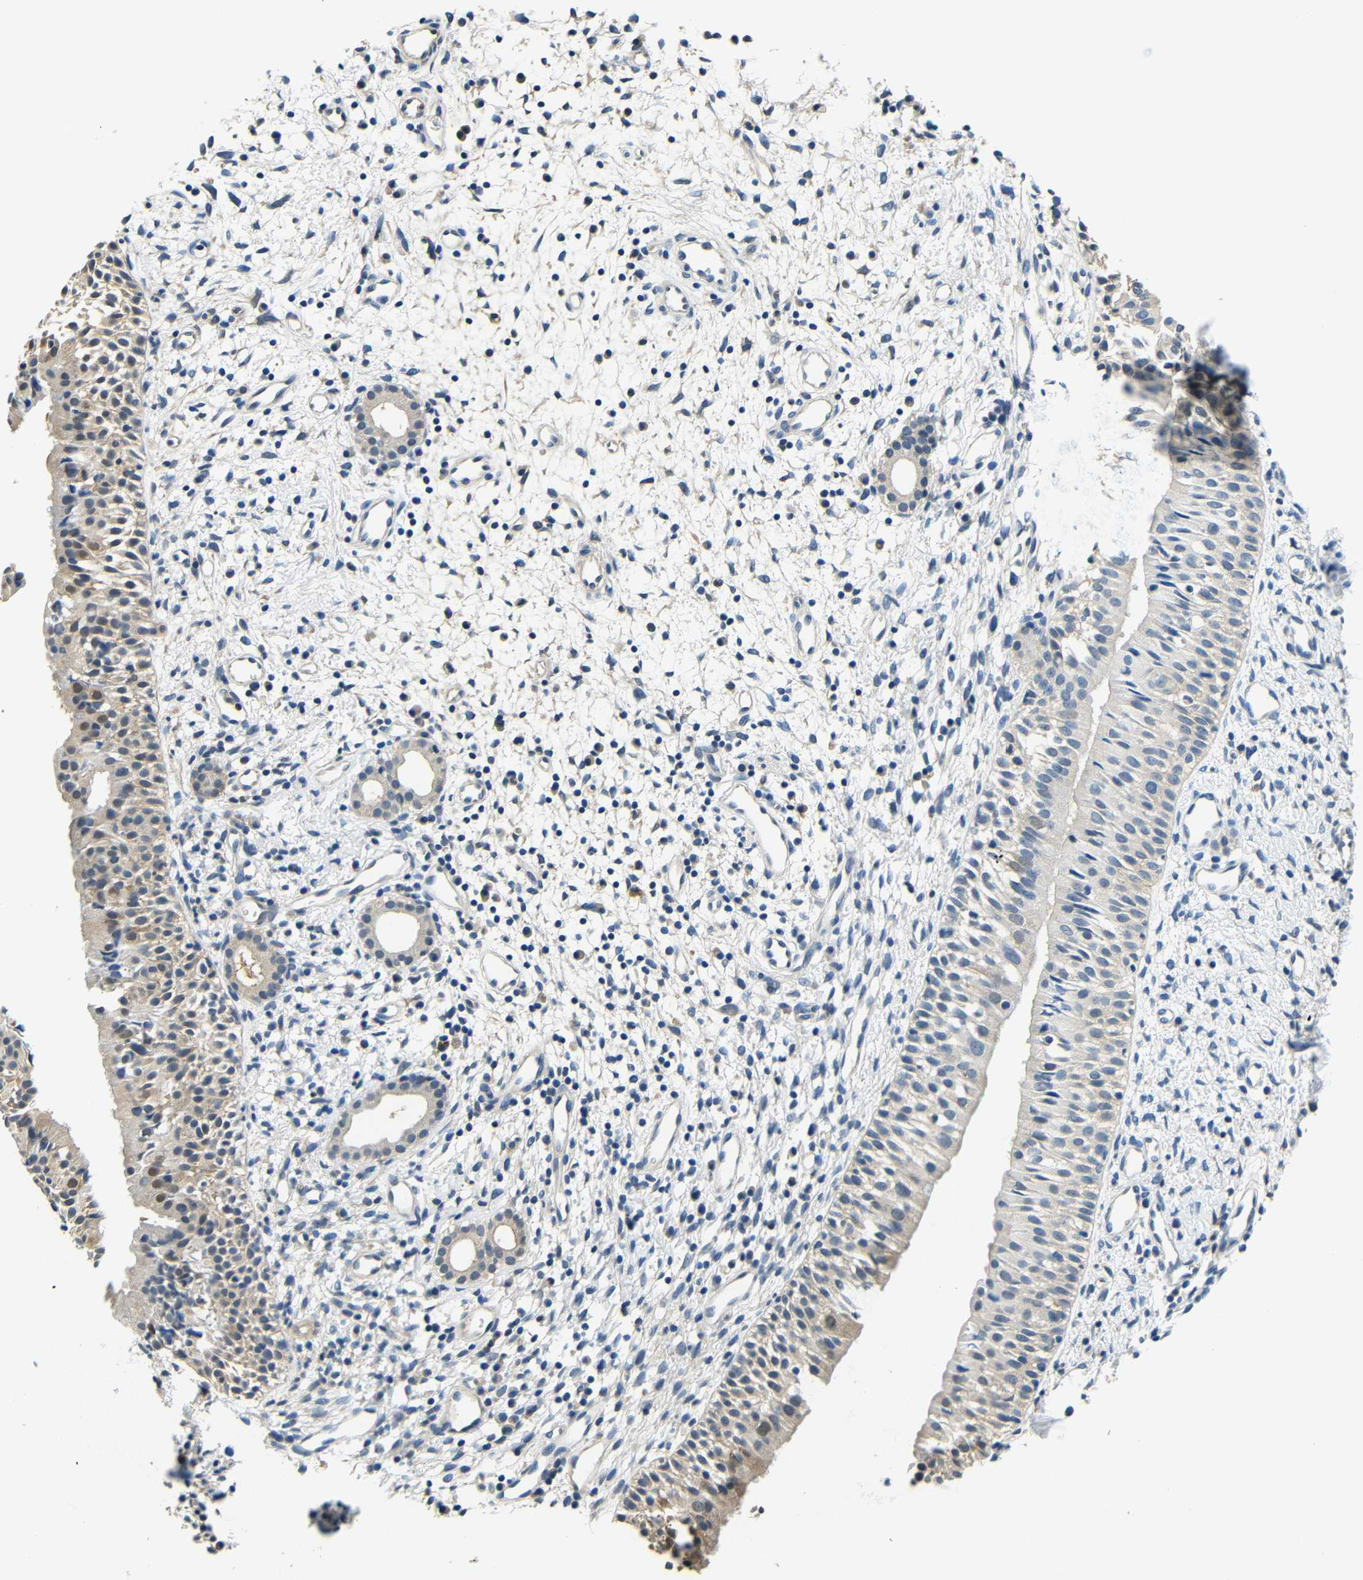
{"staining": {"intensity": "moderate", "quantity": "<25%", "location": "cytoplasmic/membranous"}, "tissue": "nasopharynx", "cell_type": "Respiratory epithelial cells", "image_type": "normal", "snomed": [{"axis": "morphology", "description": "Normal tissue, NOS"}, {"axis": "topography", "description": "Nasopharynx"}], "caption": "A micrograph of human nasopharynx stained for a protein demonstrates moderate cytoplasmic/membranous brown staining in respiratory epithelial cells.", "gene": "ADAP1", "patient": {"sex": "male", "age": 22}}